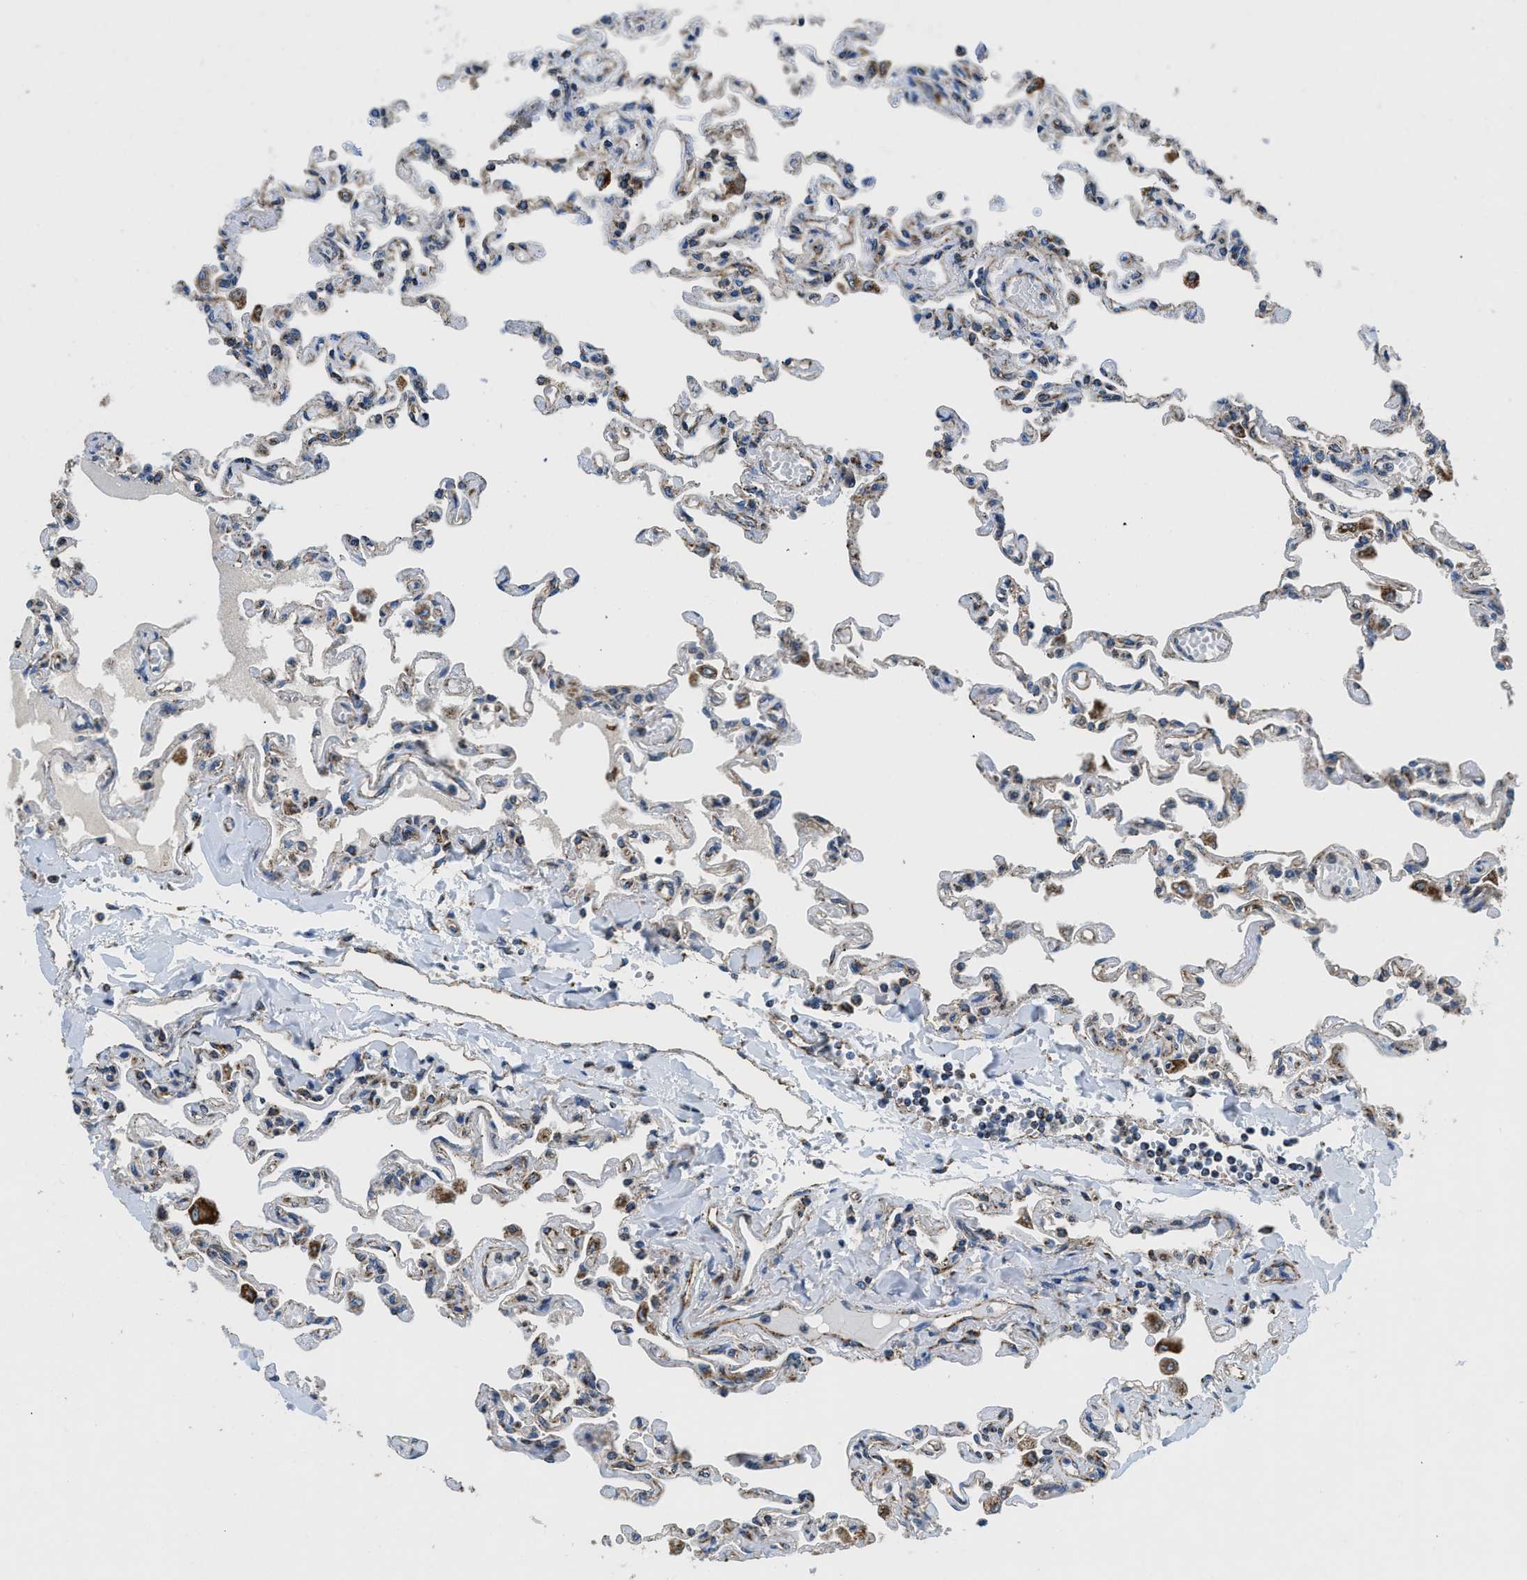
{"staining": {"intensity": "moderate", "quantity": ">75%", "location": "cytoplasmic/membranous"}, "tissue": "lung", "cell_type": "Alveolar cells", "image_type": "normal", "snomed": [{"axis": "morphology", "description": "Normal tissue, NOS"}, {"axis": "topography", "description": "Lung"}], "caption": "Immunohistochemical staining of normal lung reveals medium levels of moderate cytoplasmic/membranous positivity in about >75% of alveolar cells. The protein is shown in brown color, while the nuclei are stained blue.", "gene": "STK33", "patient": {"sex": "male", "age": 21}}